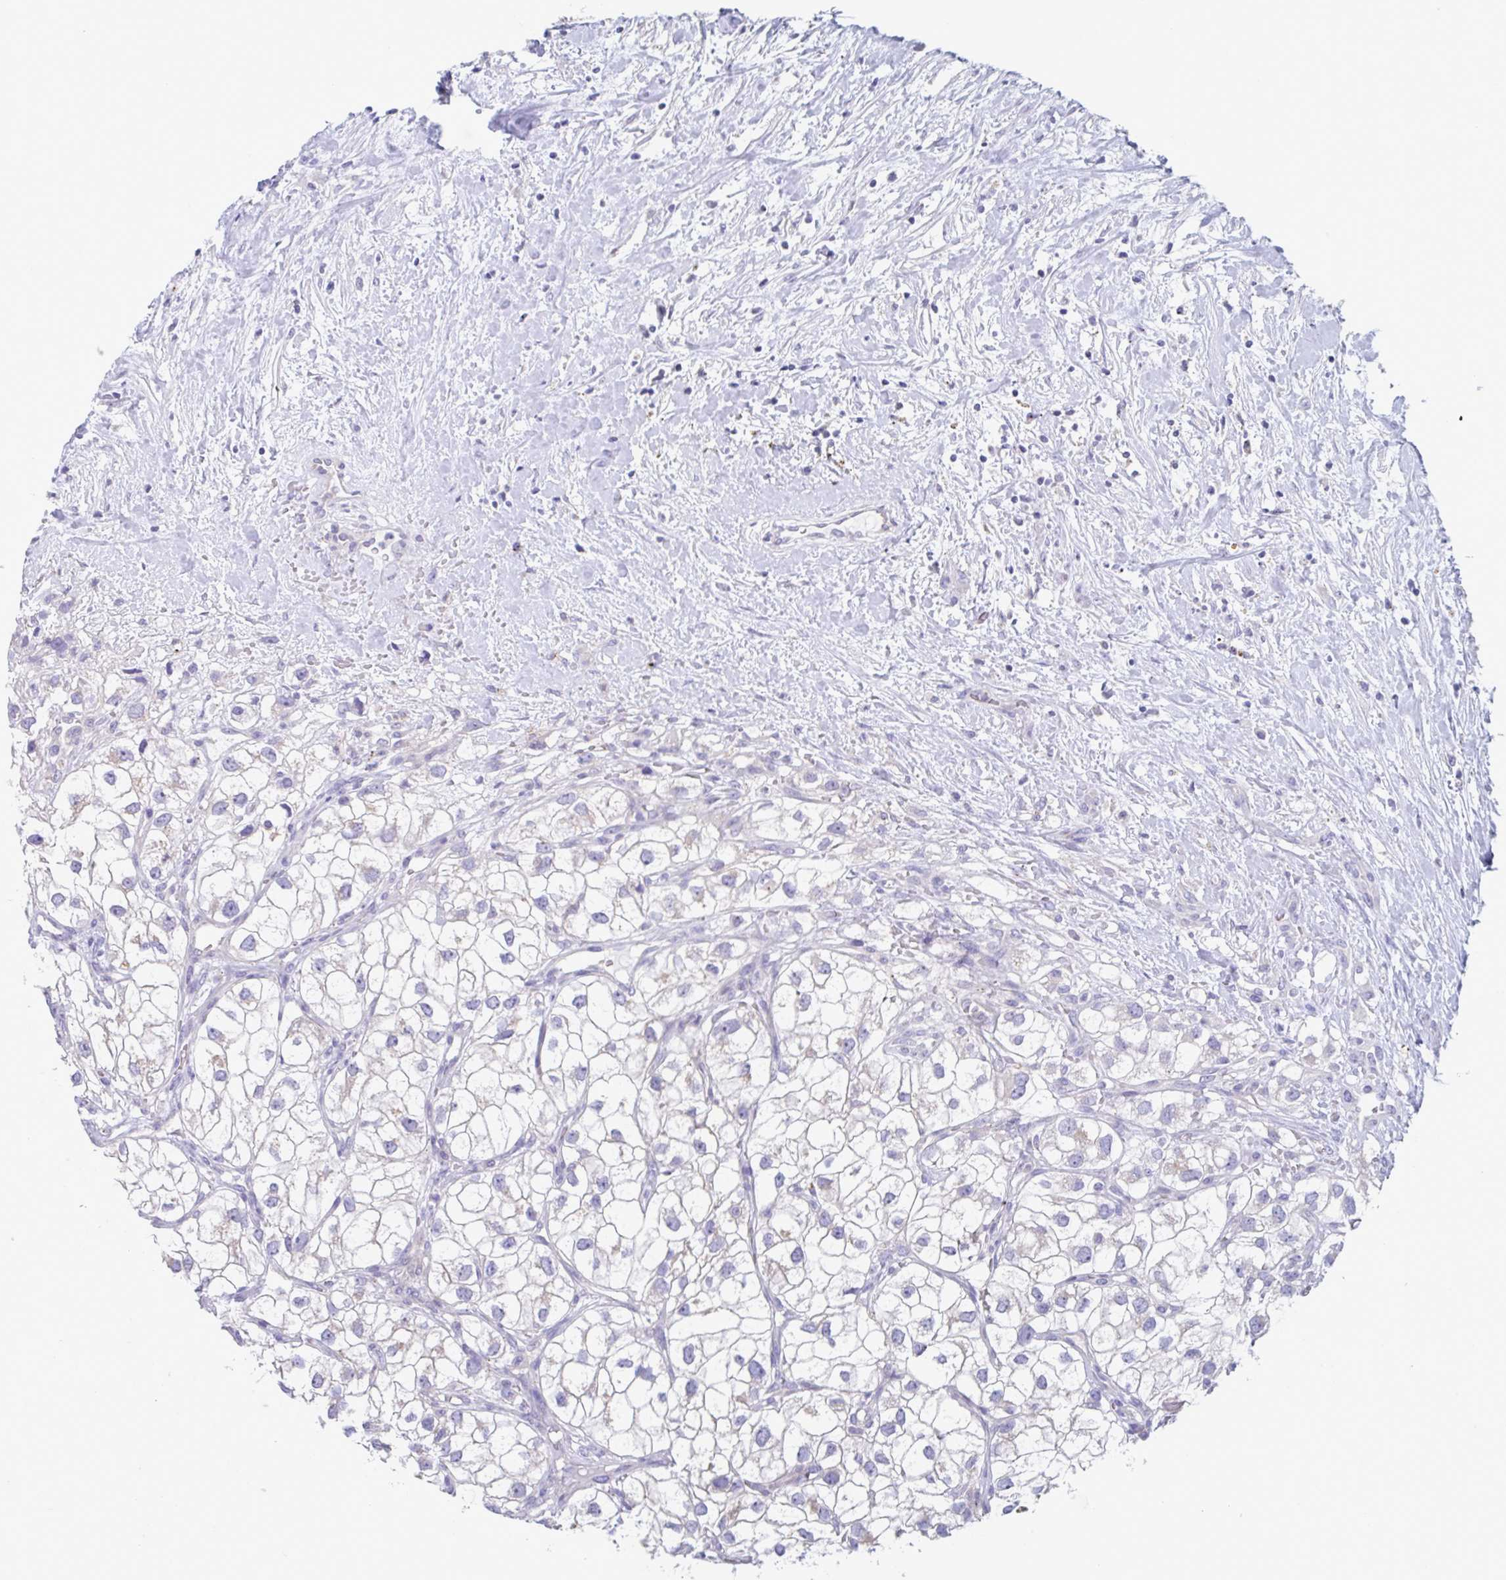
{"staining": {"intensity": "negative", "quantity": "none", "location": "none"}, "tissue": "renal cancer", "cell_type": "Tumor cells", "image_type": "cancer", "snomed": [{"axis": "morphology", "description": "Adenocarcinoma, NOS"}, {"axis": "topography", "description": "Kidney"}], "caption": "Immunohistochemistry of adenocarcinoma (renal) displays no staining in tumor cells. The staining is performed using DAB brown chromogen with nuclei counter-stained in using hematoxylin.", "gene": "CHMP5", "patient": {"sex": "male", "age": 59}}